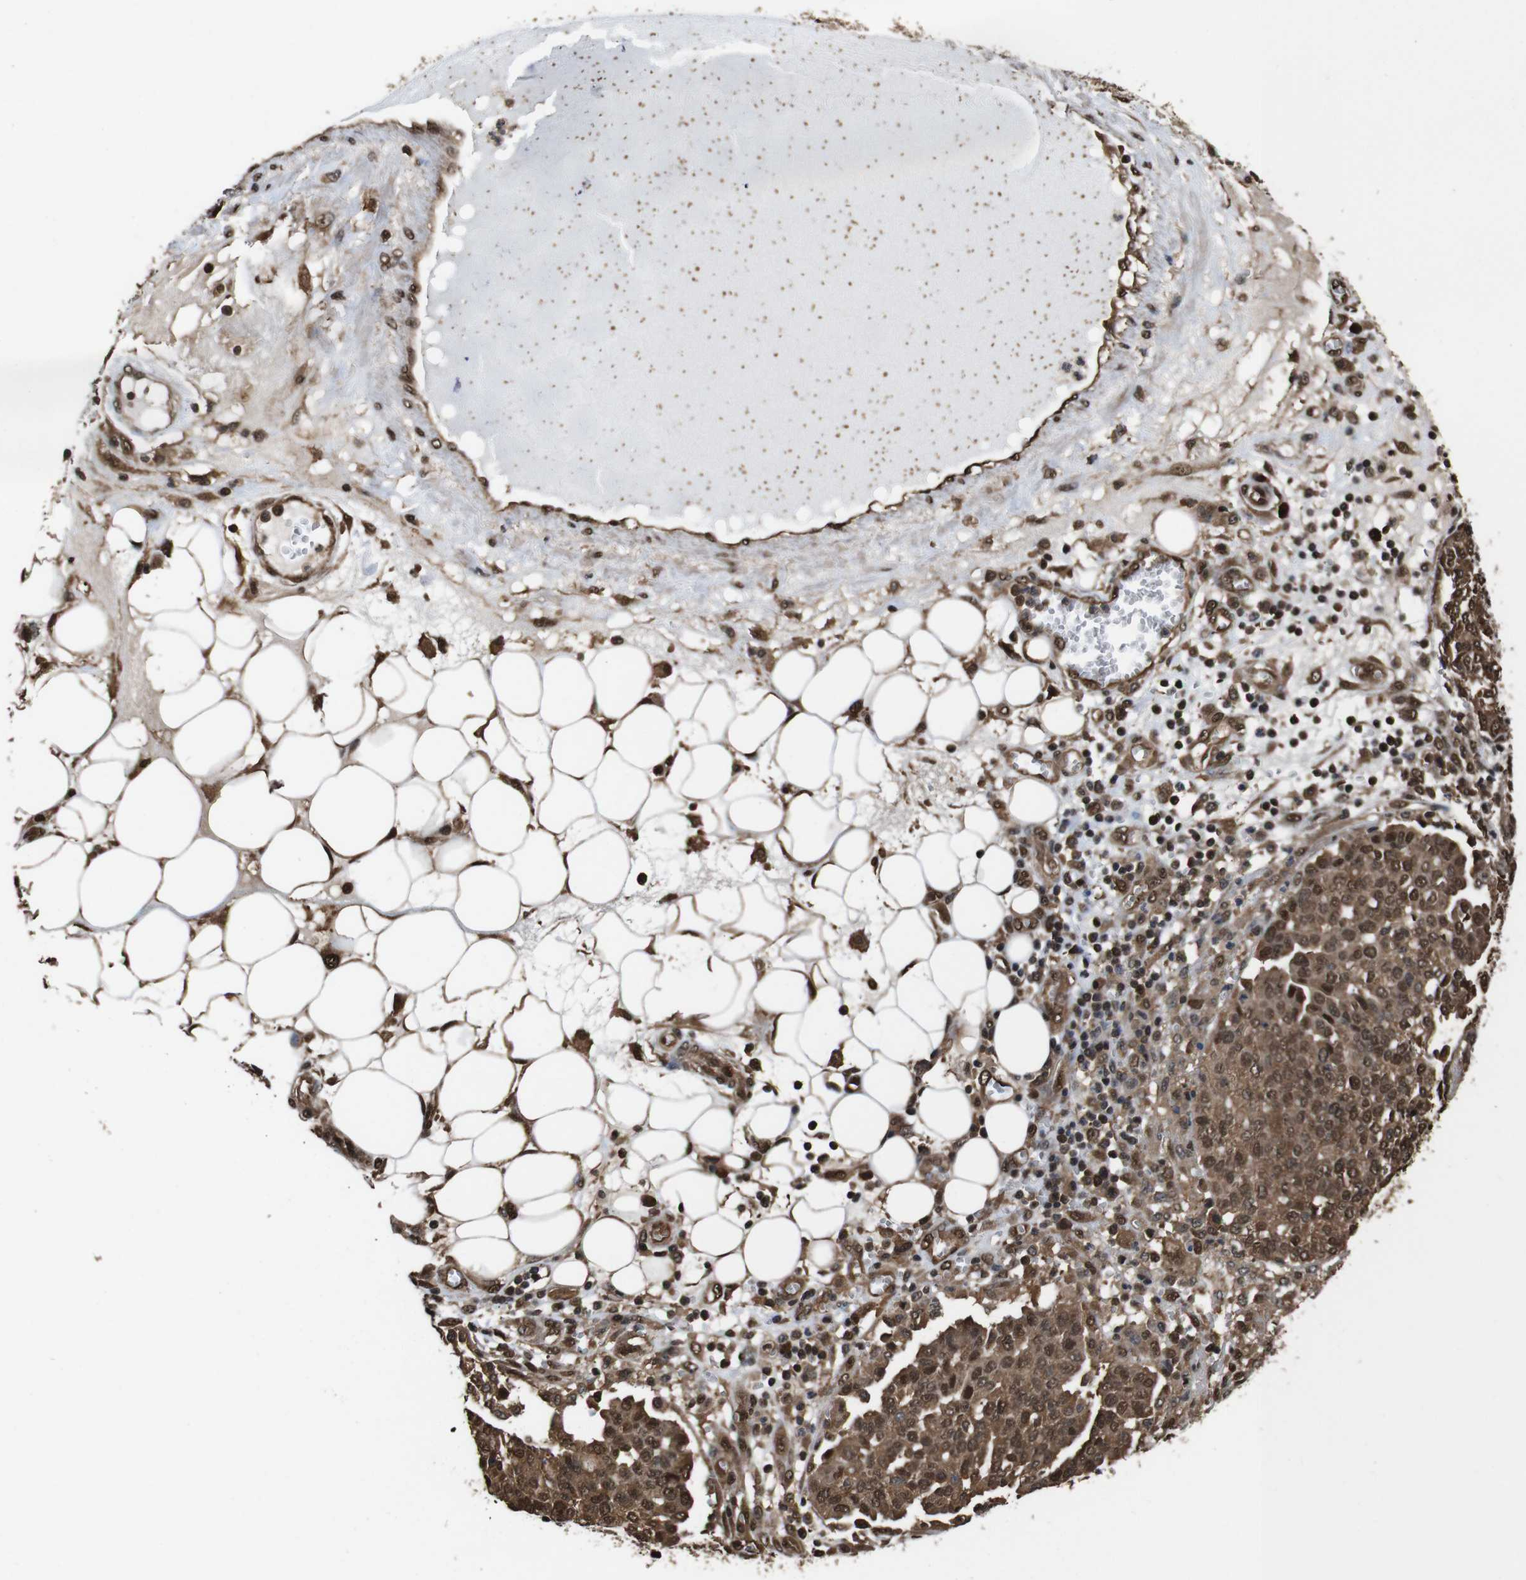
{"staining": {"intensity": "moderate", "quantity": ">75%", "location": "cytoplasmic/membranous,nuclear"}, "tissue": "ovarian cancer", "cell_type": "Tumor cells", "image_type": "cancer", "snomed": [{"axis": "morphology", "description": "Cystadenocarcinoma, serous, NOS"}, {"axis": "topography", "description": "Soft tissue"}, {"axis": "topography", "description": "Ovary"}], "caption": "Protein staining of ovarian cancer (serous cystadenocarcinoma) tissue demonstrates moderate cytoplasmic/membranous and nuclear staining in approximately >75% of tumor cells. Immunohistochemistry (ihc) stains the protein in brown and the nuclei are stained blue.", "gene": "VCP", "patient": {"sex": "female", "age": 57}}